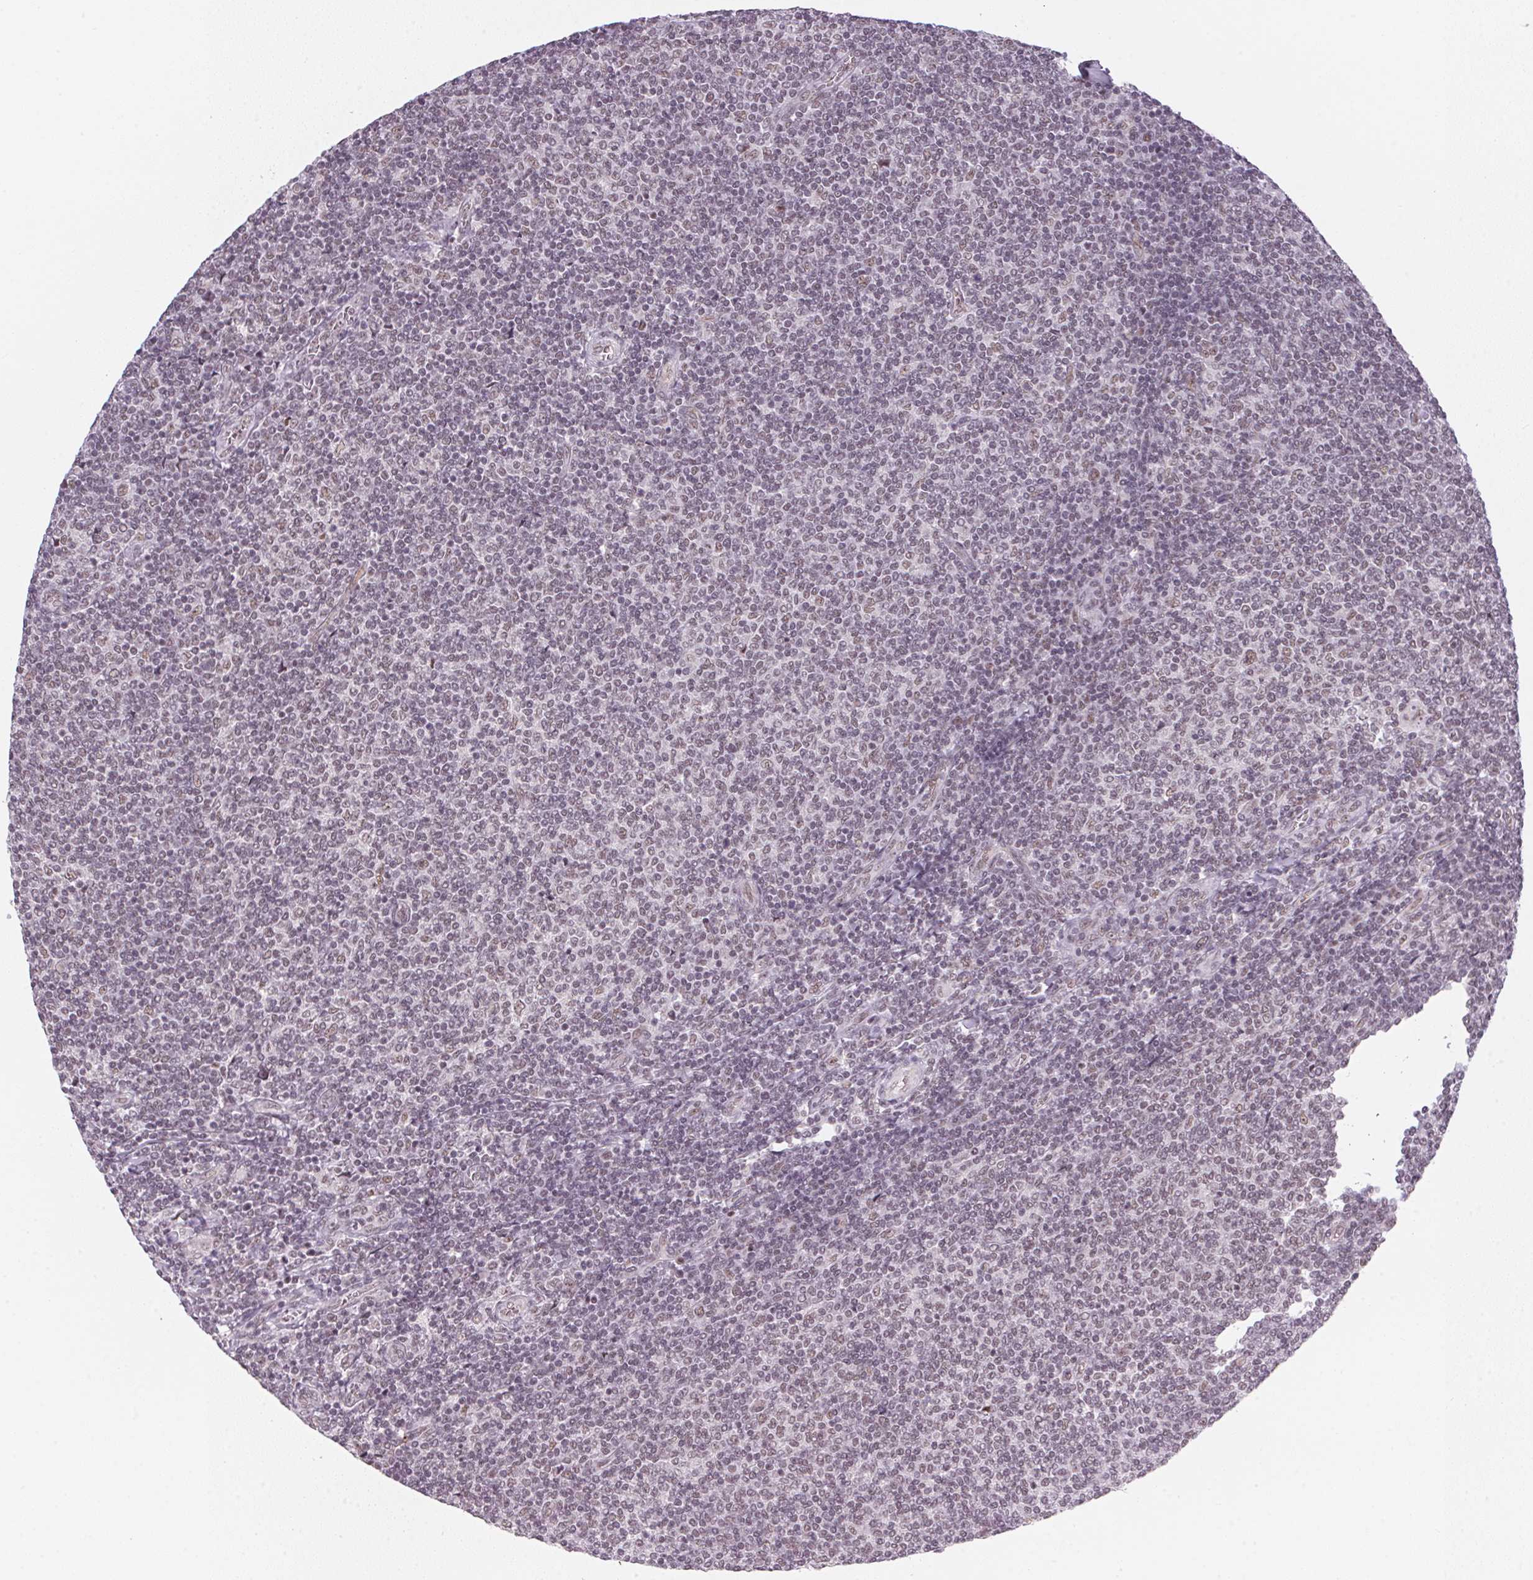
{"staining": {"intensity": "weak", "quantity": "25%-75%", "location": "nuclear"}, "tissue": "lymphoma", "cell_type": "Tumor cells", "image_type": "cancer", "snomed": [{"axis": "morphology", "description": "Malignant lymphoma, non-Hodgkin's type, Low grade"}, {"axis": "topography", "description": "Lymph node"}], "caption": "A low amount of weak nuclear positivity is identified in about 25%-75% of tumor cells in lymphoma tissue. (DAB (3,3'-diaminobenzidine) IHC, brown staining for protein, blue staining for nuclei).", "gene": "SRSF7", "patient": {"sex": "male", "age": 52}}